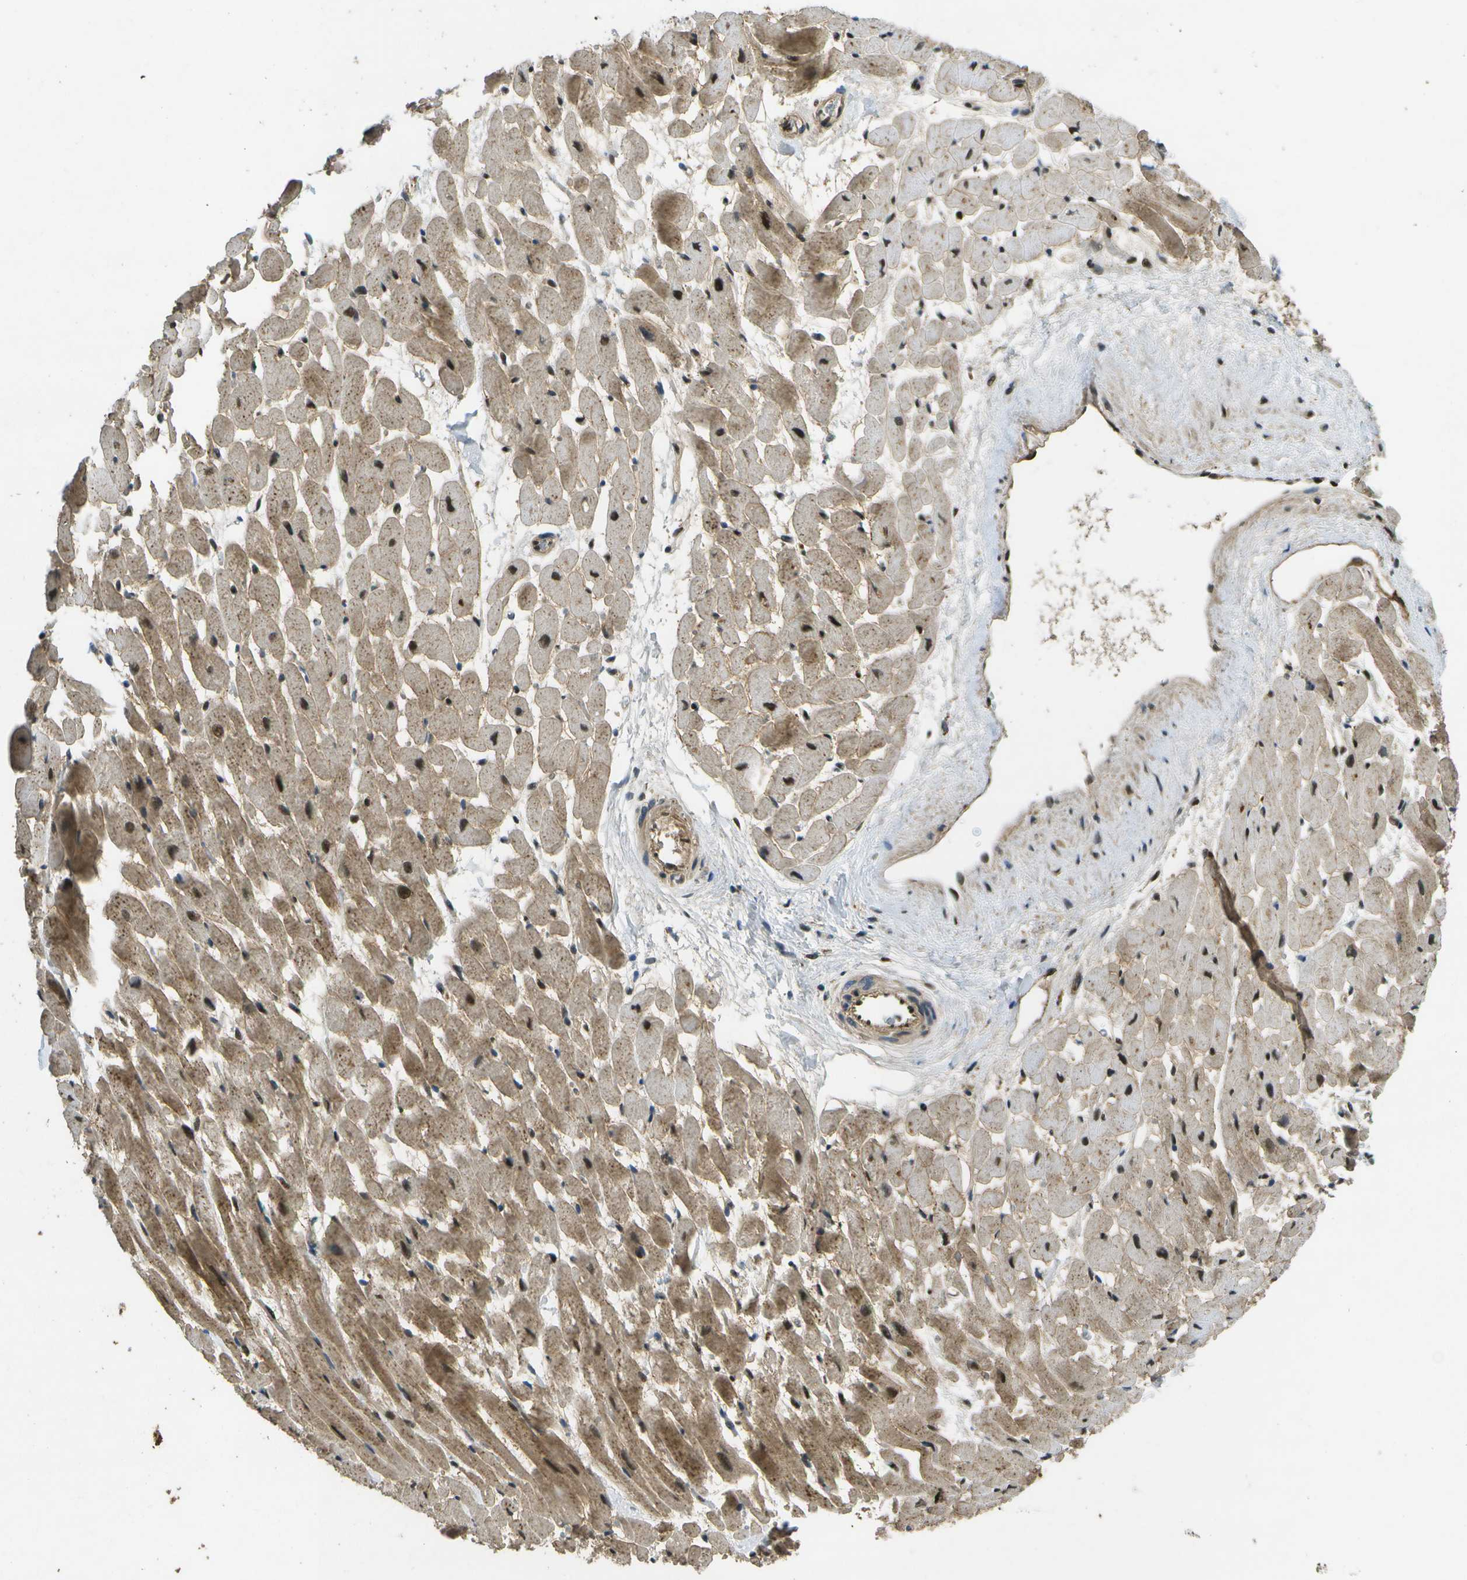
{"staining": {"intensity": "moderate", "quantity": ">75%", "location": "cytoplasmic/membranous,nuclear"}, "tissue": "heart muscle", "cell_type": "Cardiomyocytes", "image_type": "normal", "snomed": [{"axis": "morphology", "description": "Normal tissue, NOS"}, {"axis": "topography", "description": "Heart"}], "caption": "Unremarkable heart muscle shows moderate cytoplasmic/membranous,nuclear positivity in about >75% of cardiomyocytes, visualized by immunohistochemistry.", "gene": "GANC", "patient": {"sex": "male", "age": 45}}